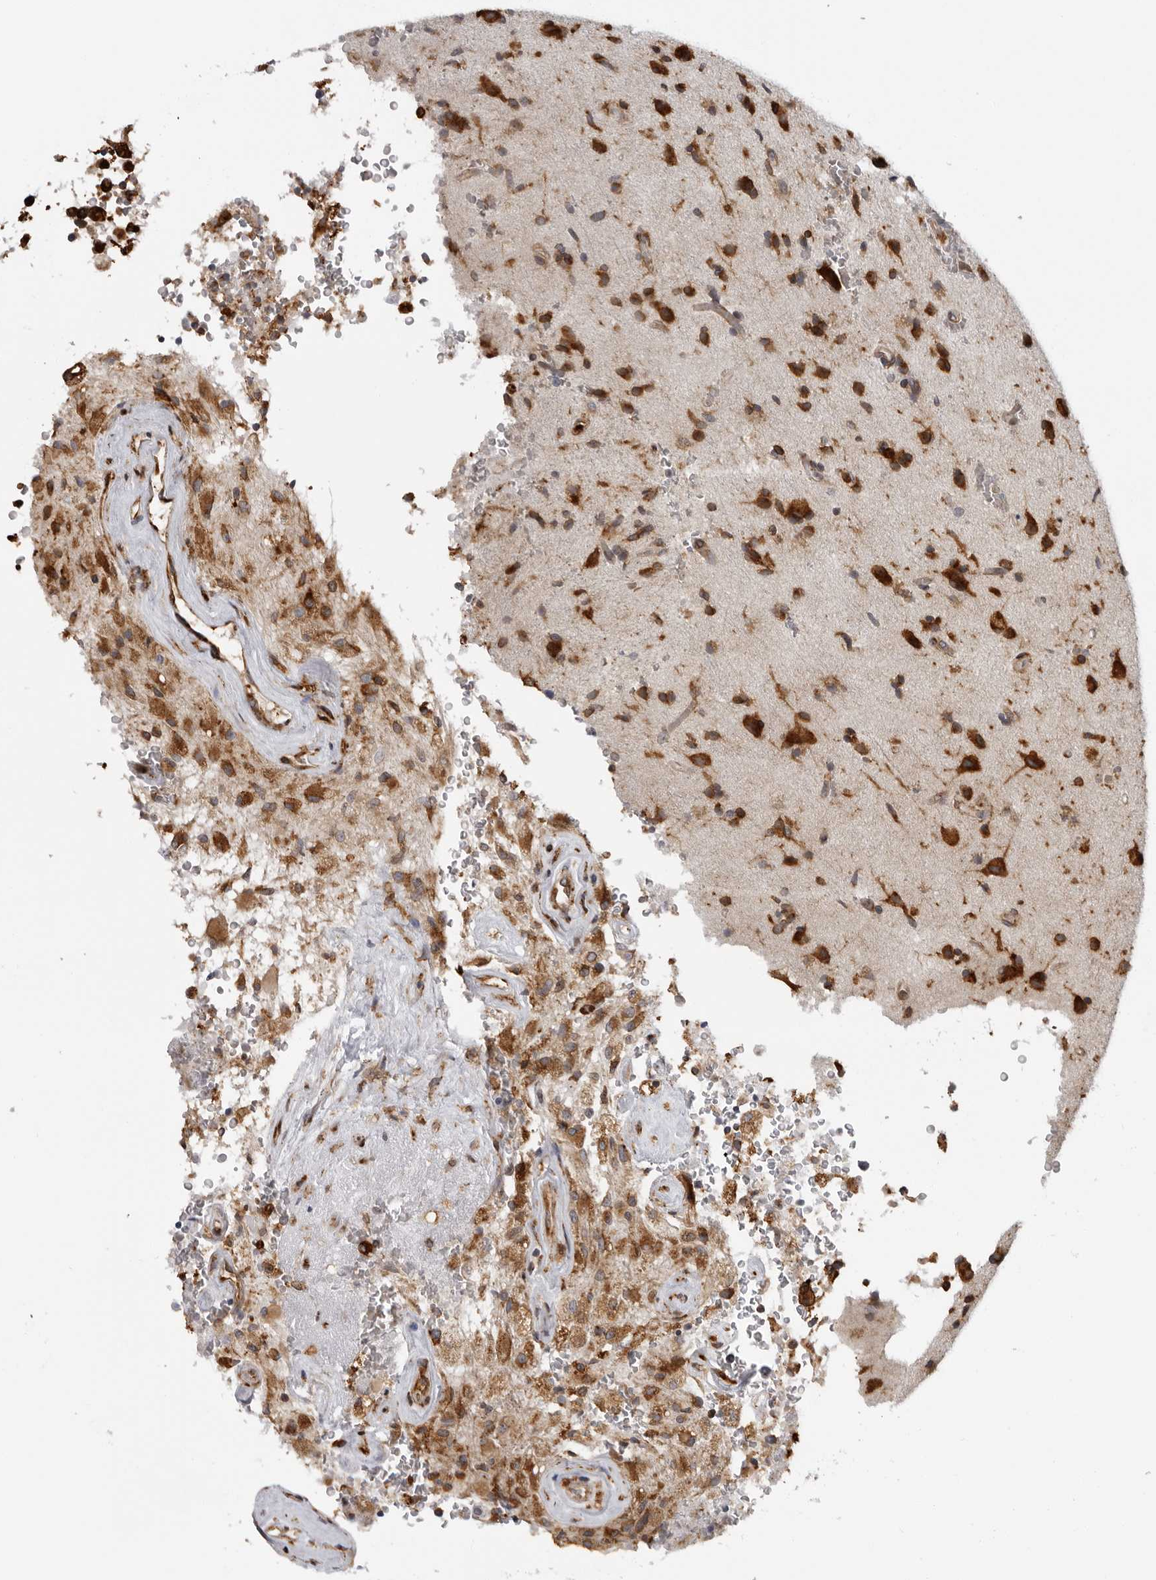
{"staining": {"intensity": "strong", "quantity": ">75%", "location": "cytoplasmic/membranous"}, "tissue": "glioma", "cell_type": "Tumor cells", "image_type": "cancer", "snomed": [{"axis": "morphology", "description": "Glioma, malignant, High grade"}, {"axis": "topography", "description": "Brain"}], "caption": "Malignant glioma (high-grade) stained with DAB (3,3'-diaminobenzidine) immunohistochemistry (IHC) exhibits high levels of strong cytoplasmic/membranous staining in approximately >75% of tumor cells.", "gene": "ALPK2", "patient": {"sex": "male", "age": 72}}